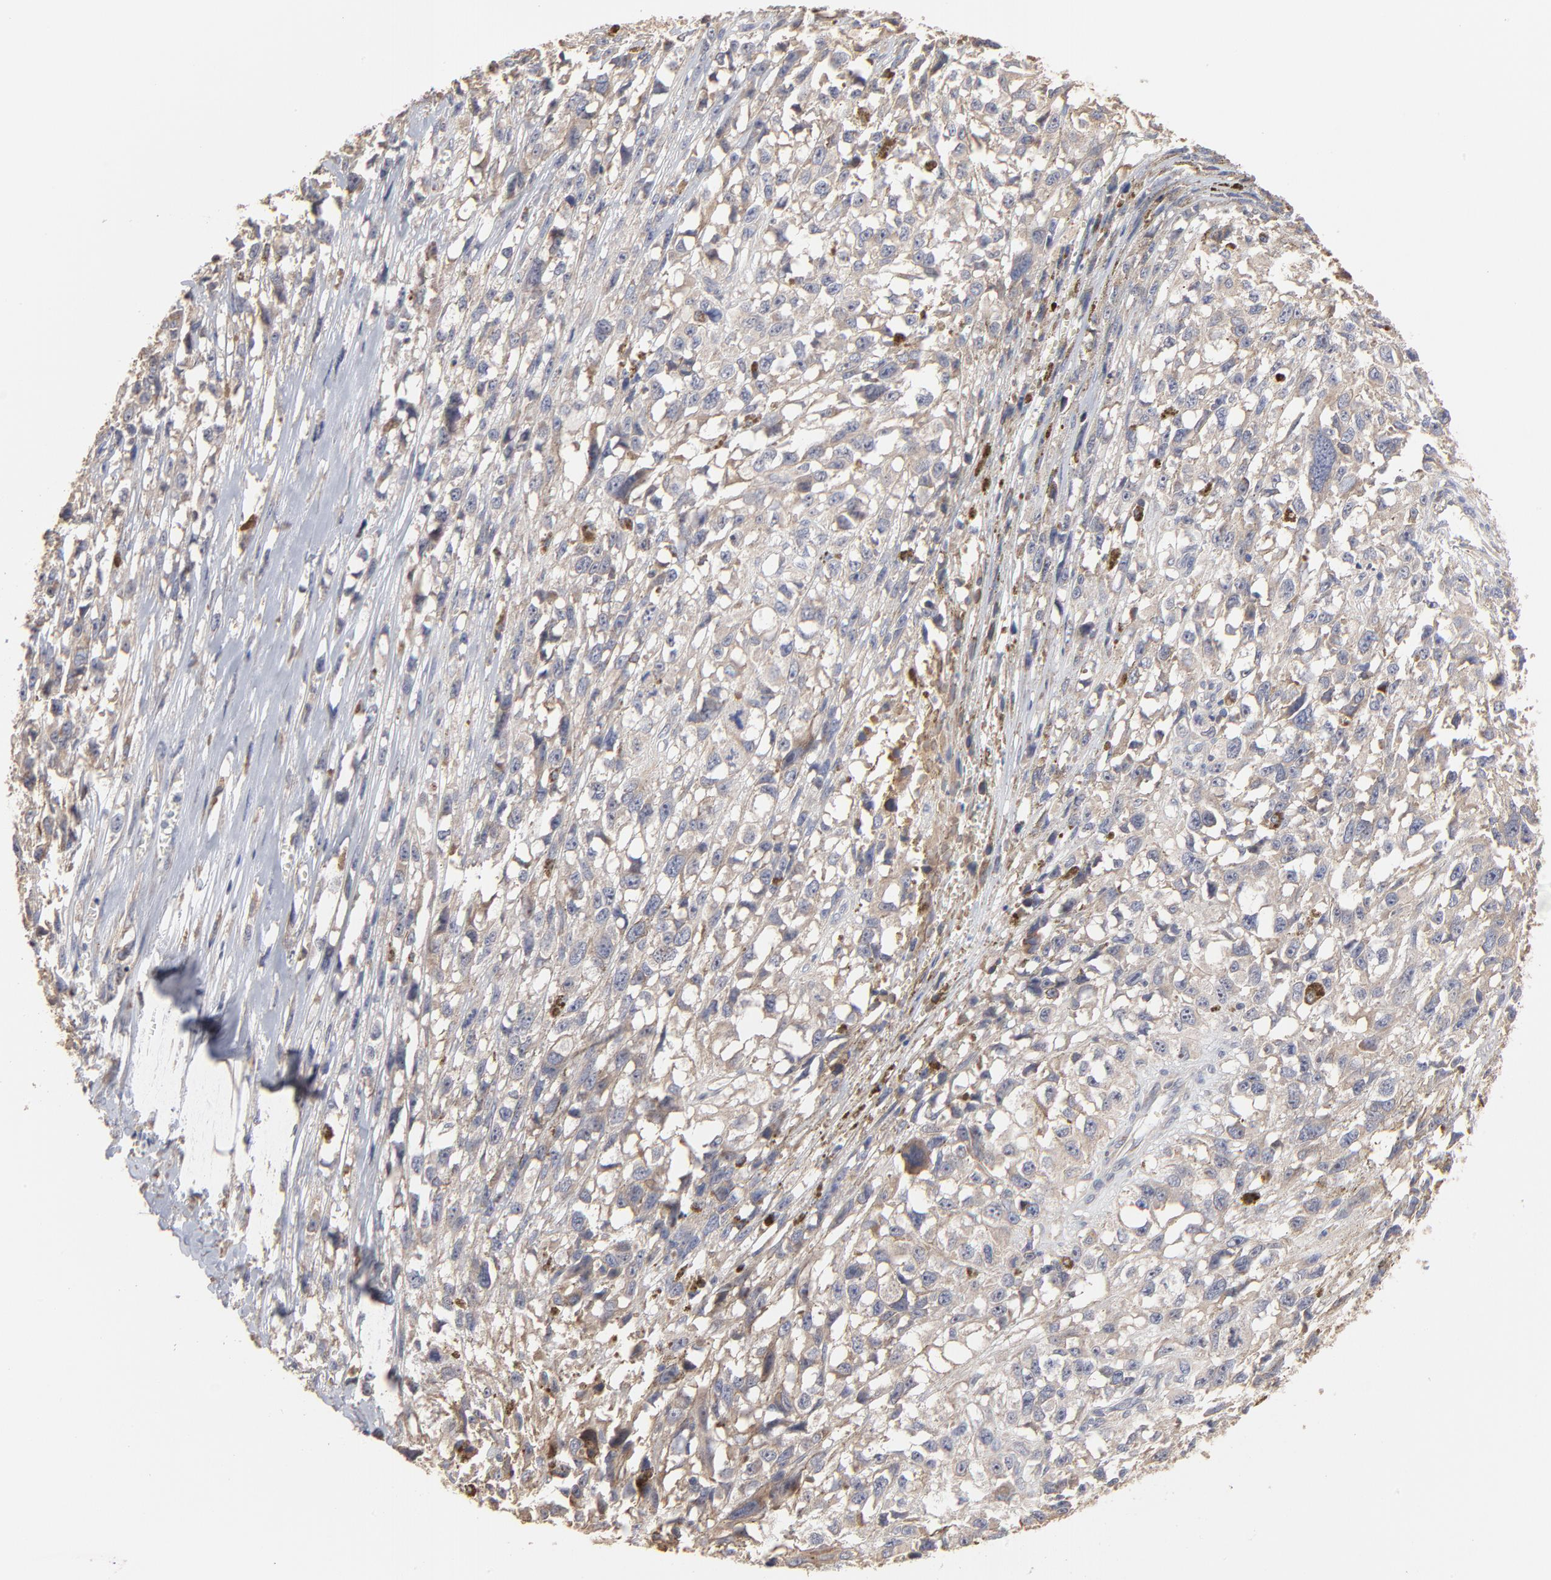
{"staining": {"intensity": "moderate", "quantity": "25%-75%", "location": "cytoplasmic/membranous"}, "tissue": "melanoma", "cell_type": "Tumor cells", "image_type": "cancer", "snomed": [{"axis": "morphology", "description": "Malignant melanoma, Metastatic site"}, {"axis": "topography", "description": "Lymph node"}], "caption": "Human melanoma stained with a protein marker displays moderate staining in tumor cells.", "gene": "RNF213", "patient": {"sex": "male", "age": 59}}